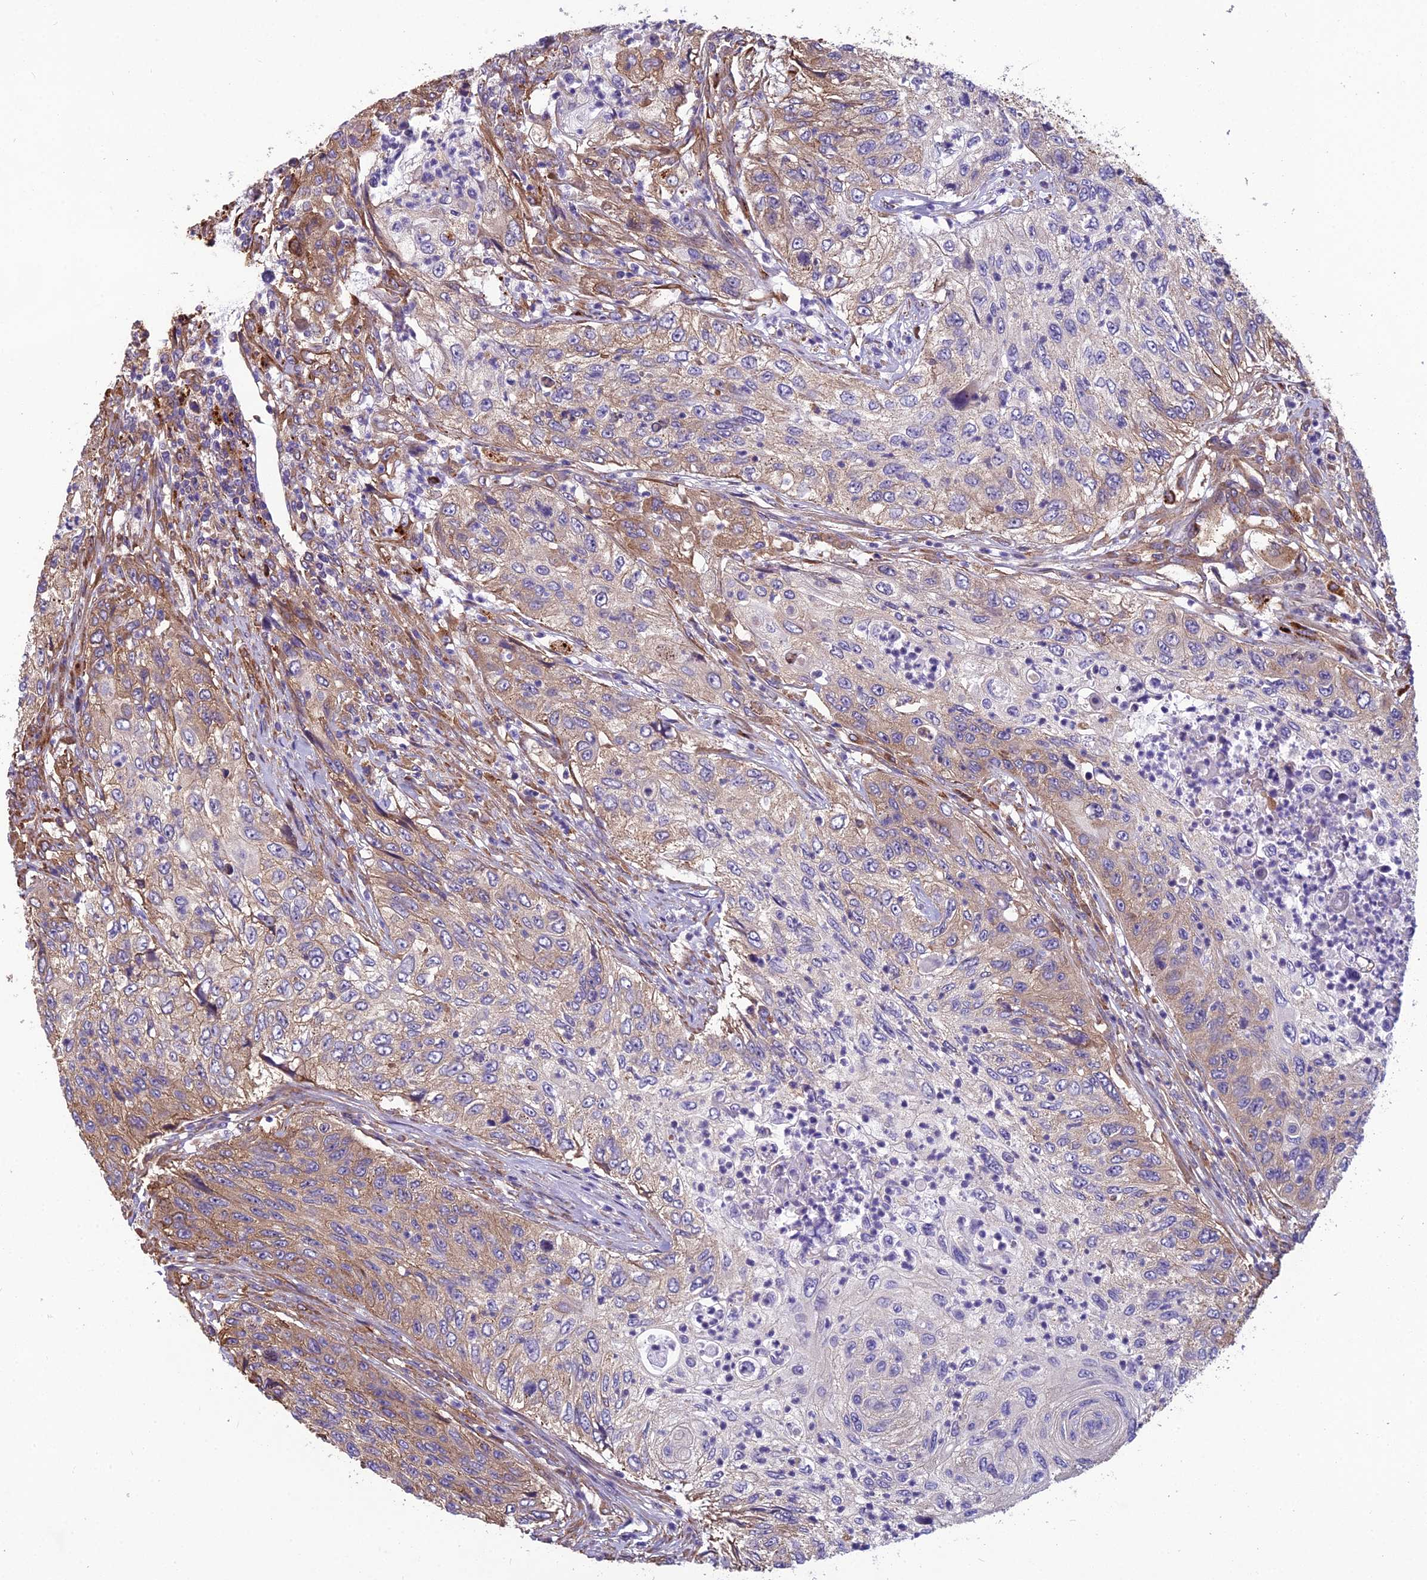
{"staining": {"intensity": "weak", "quantity": "25%-75%", "location": "cytoplasmic/membranous"}, "tissue": "urothelial cancer", "cell_type": "Tumor cells", "image_type": "cancer", "snomed": [{"axis": "morphology", "description": "Urothelial carcinoma, High grade"}, {"axis": "topography", "description": "Urinary bladder"}], "caption": "The image shows immunohistochemical staining of urothelial cancer. There is weak cytoplasmic/membranous staining is present in approximately 25%-75% of tumor cells.", "gene": "SPDL1", "patient": {"sex": "female", "age": 60}}